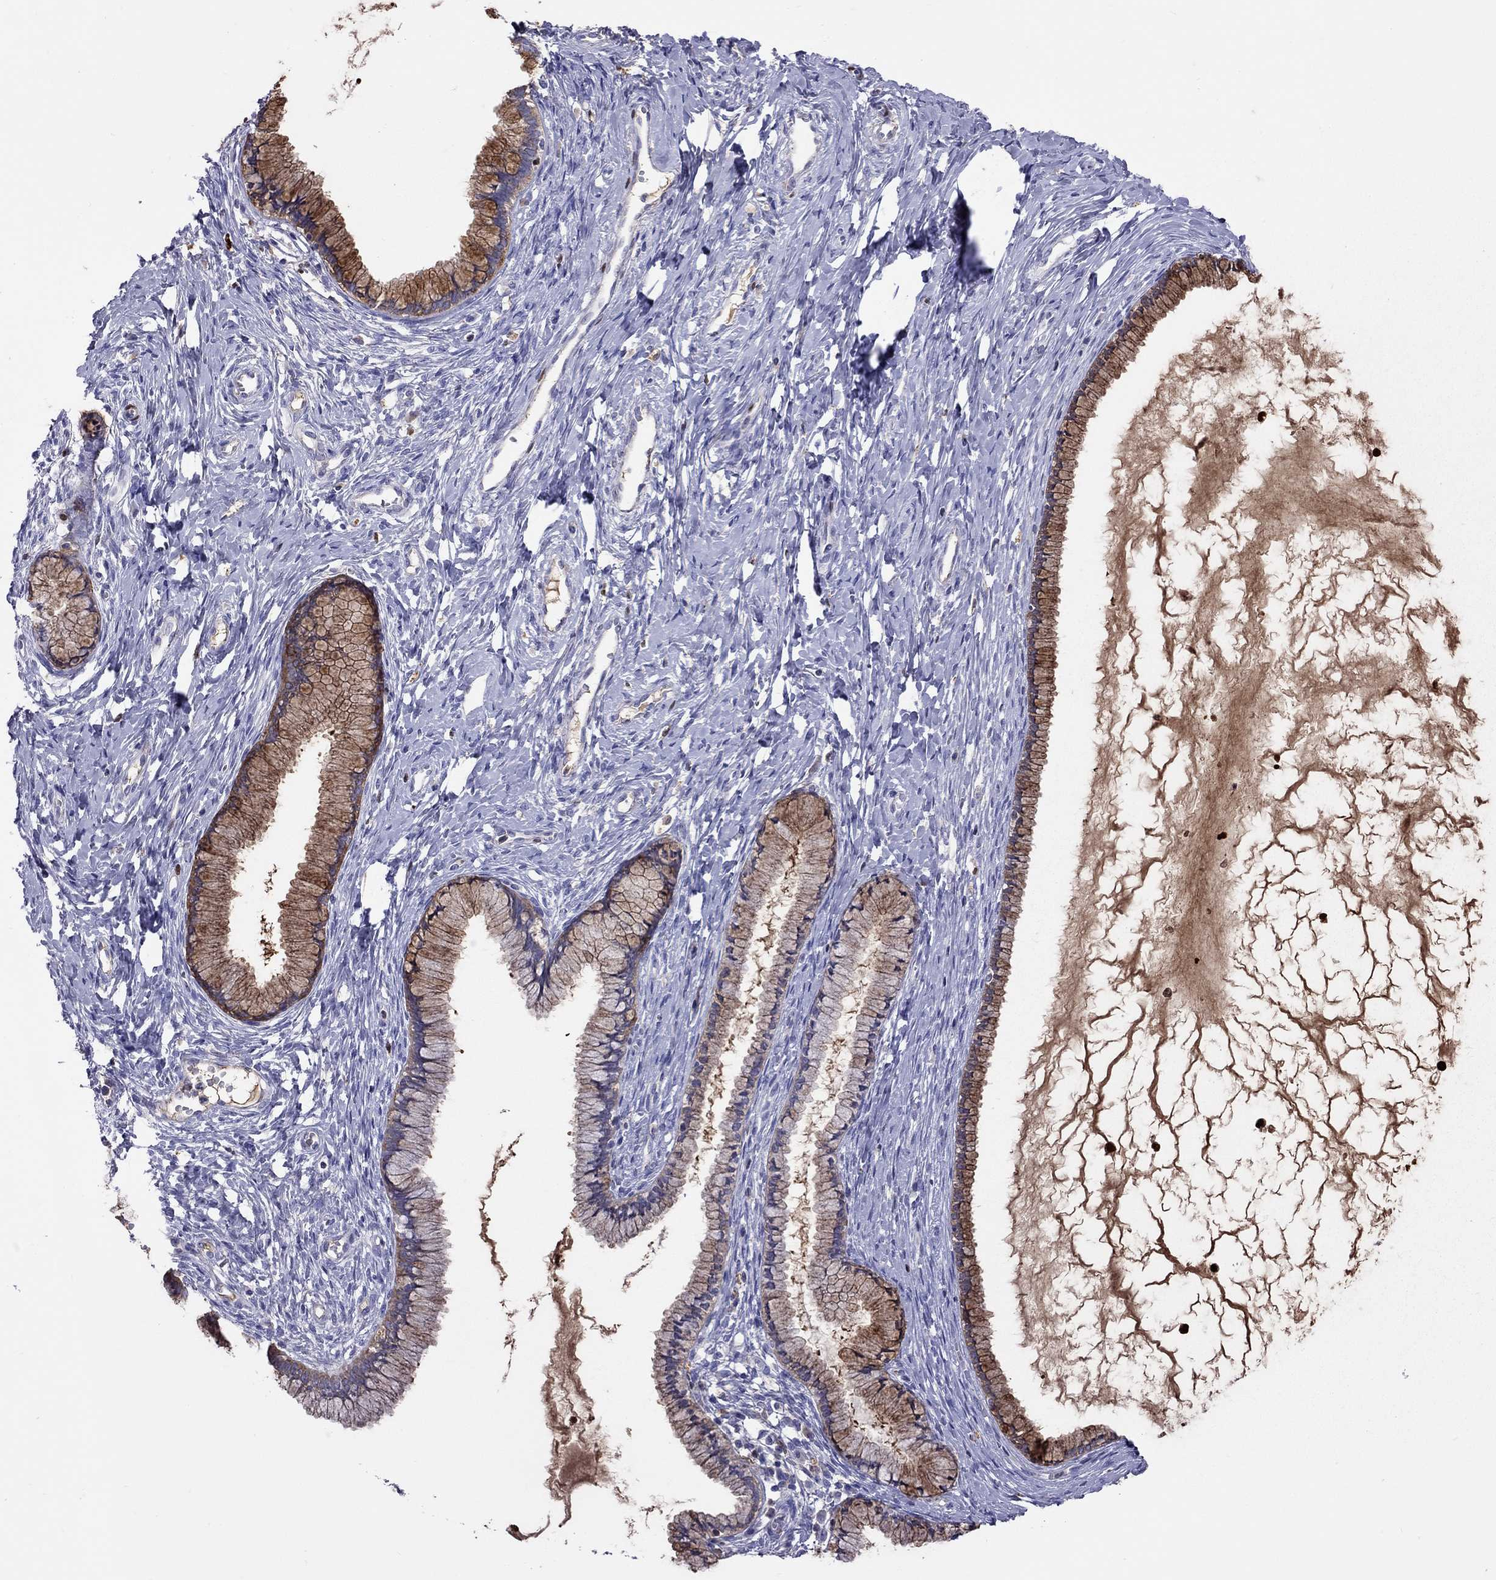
{"staining": {"intensity": "strong", "quantity": "25%-75%", "location": "cytoplasmic/membranous"}, "tissue": "cervix", "cell_type": "Glandular cells", "image_type": "normal", "snomed": [{"axis": "morphology", "description": "Normal tissue, NOS"}, {"axis": "topography", "description": "Cervix"}], "caption": "Immunohistochemical staining of normal cervix exhibits strong cytoplasmic/membranous protein expression in approximately 25%-75% of glandular cells. (Brightfield microscopy of DAB IHC at high magnification).", "gene": "SERPINA3", "patient": {"sex": "female", "age": 40}}